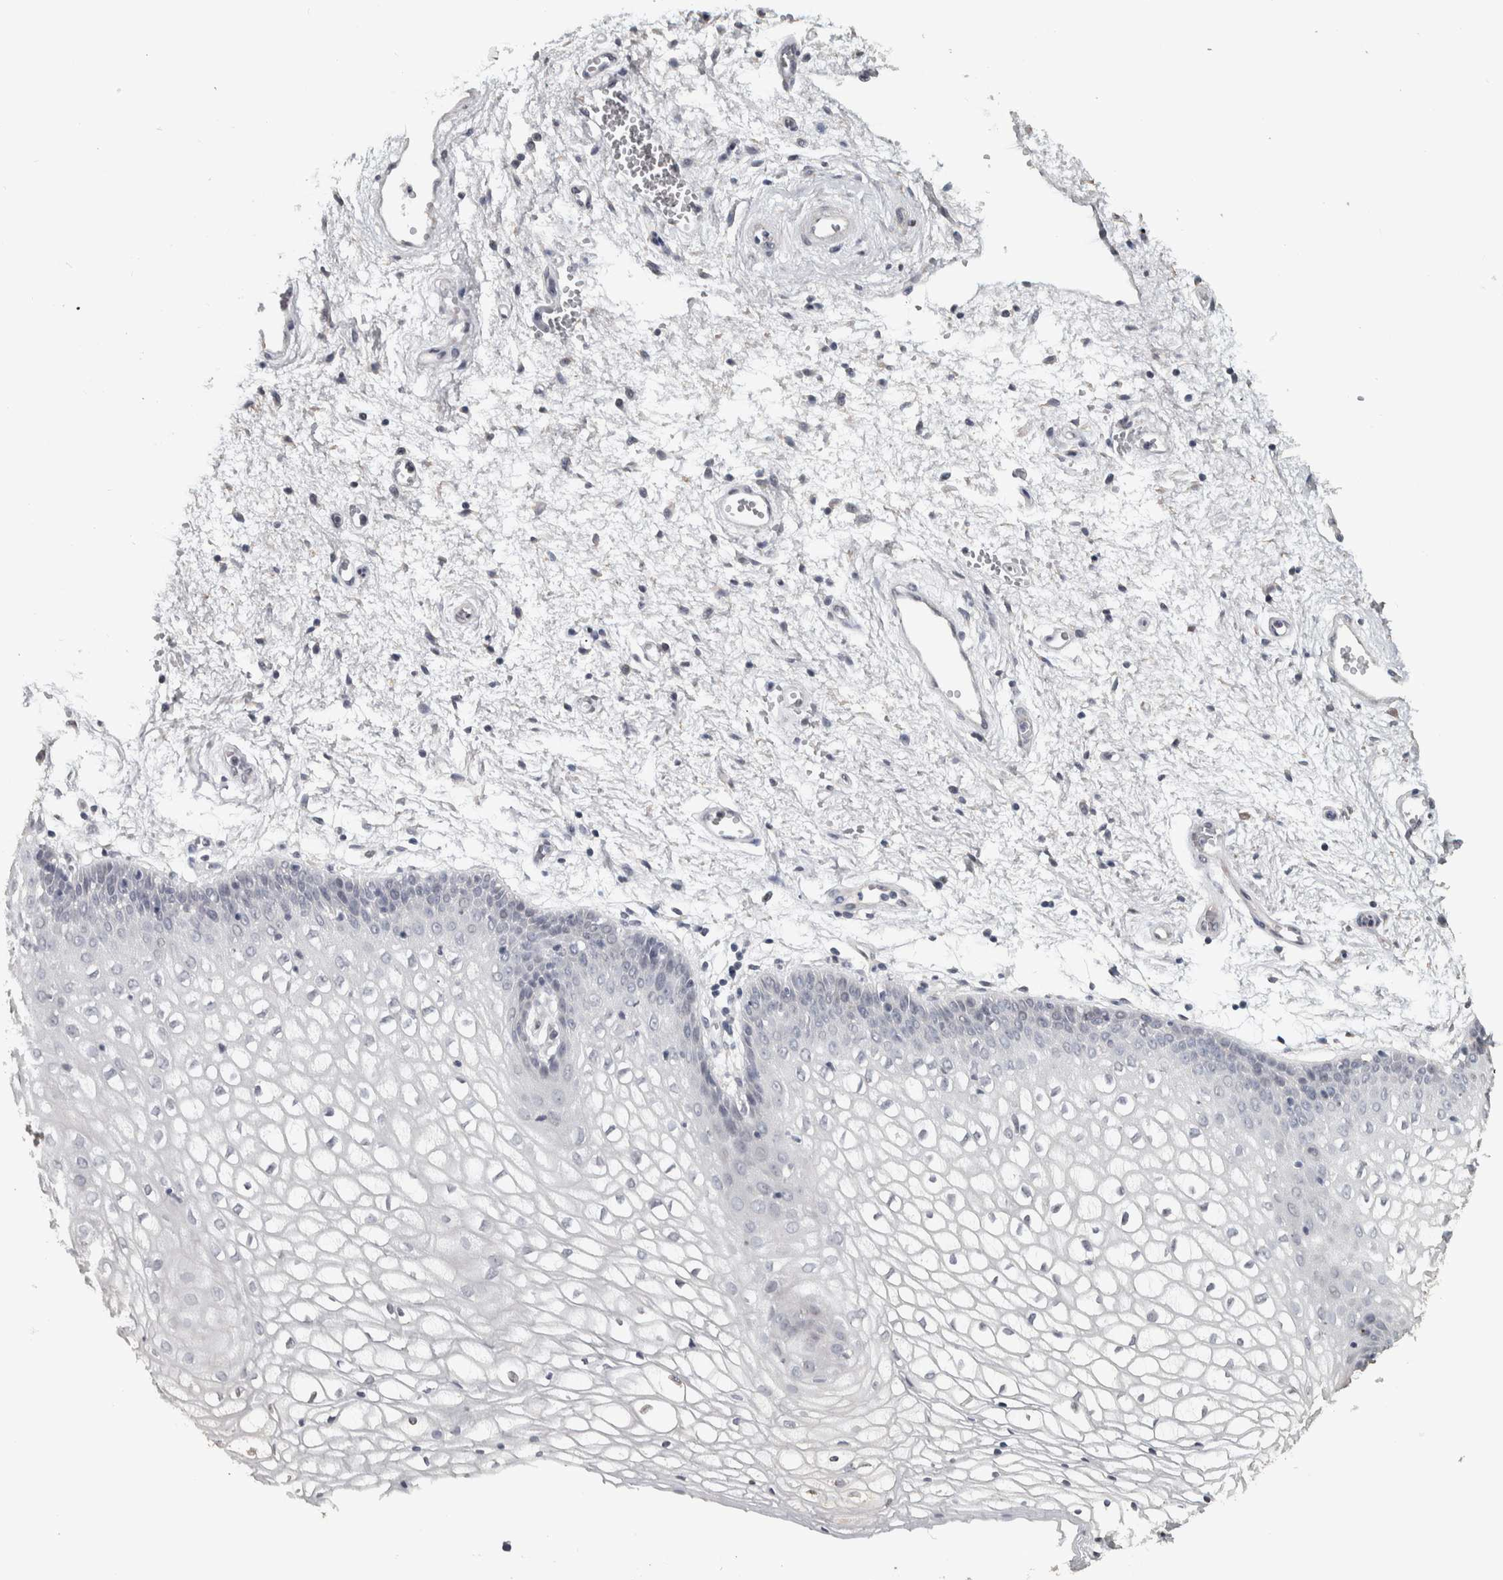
{"staining": {"intensity": "negative", "quantity": "none", "location": "none"}, "tissue": "vagina", "cell_type": "Squamous epithelial cells", "image_type": "normal", "snomed": [{"axis": "morphology", "description": "Normal tissue, NOS"}, {"axis": "topography", "description": "Vagina"}], "caption": "Human vagina stained for a protein using IHC demonstrates no staining in squamous epithelial cells.", "gene": "NECAB1", "patient": {"sex": "female", "age": 34}}